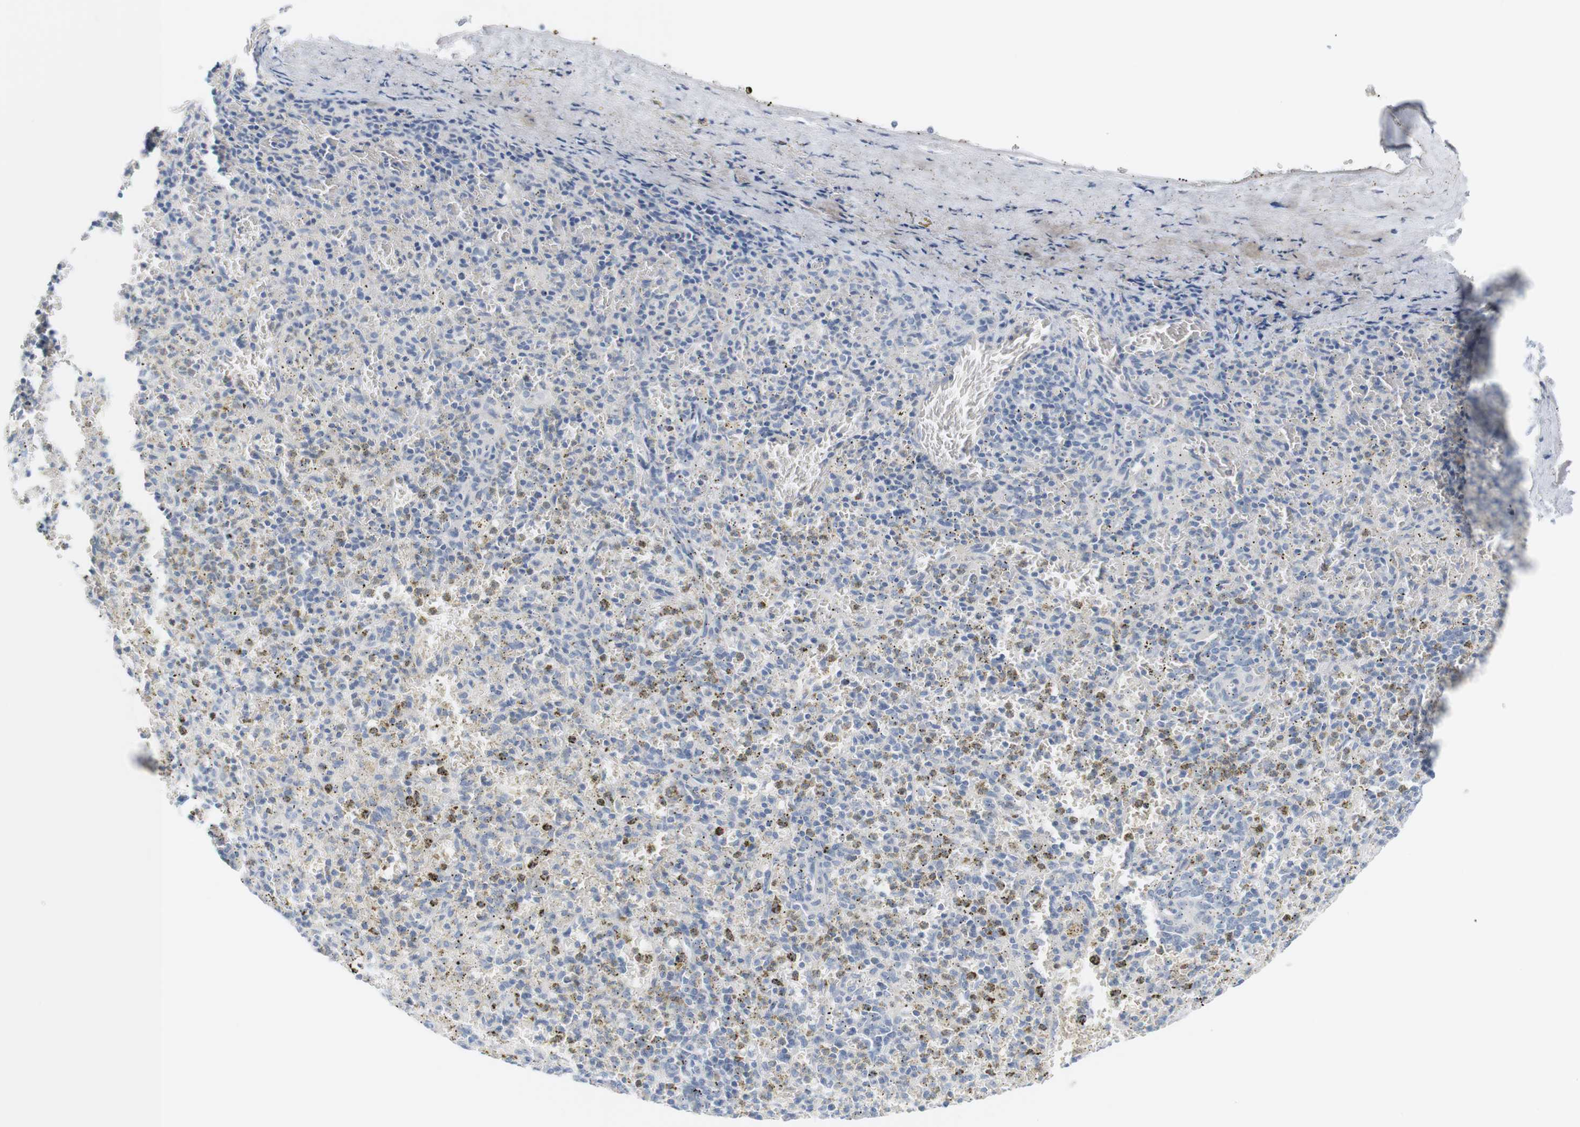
{"staining": {"intensity": "negative", "quantity": "none", "location": "none"}, "tissue": "spleen", "cell_type": "Cells in red pulp", "image_type": "normal", "snomed": [{"axis": "morphology", "description": "Normal tissue, NOS"}, {"axis": "topography", "description": "Spleen"}], "caption": "DAB (3,3'-diaminobenzidine) immunohistochemical staining of unremarkable human spleen exhibits no significant positivity in cells in red pulp. (DAB (3,3'-diaminobenzidine) IHC with hematoxylin counter stain).", "gene": "RGS9", "patient": {"sex": "male", "age": 72}}